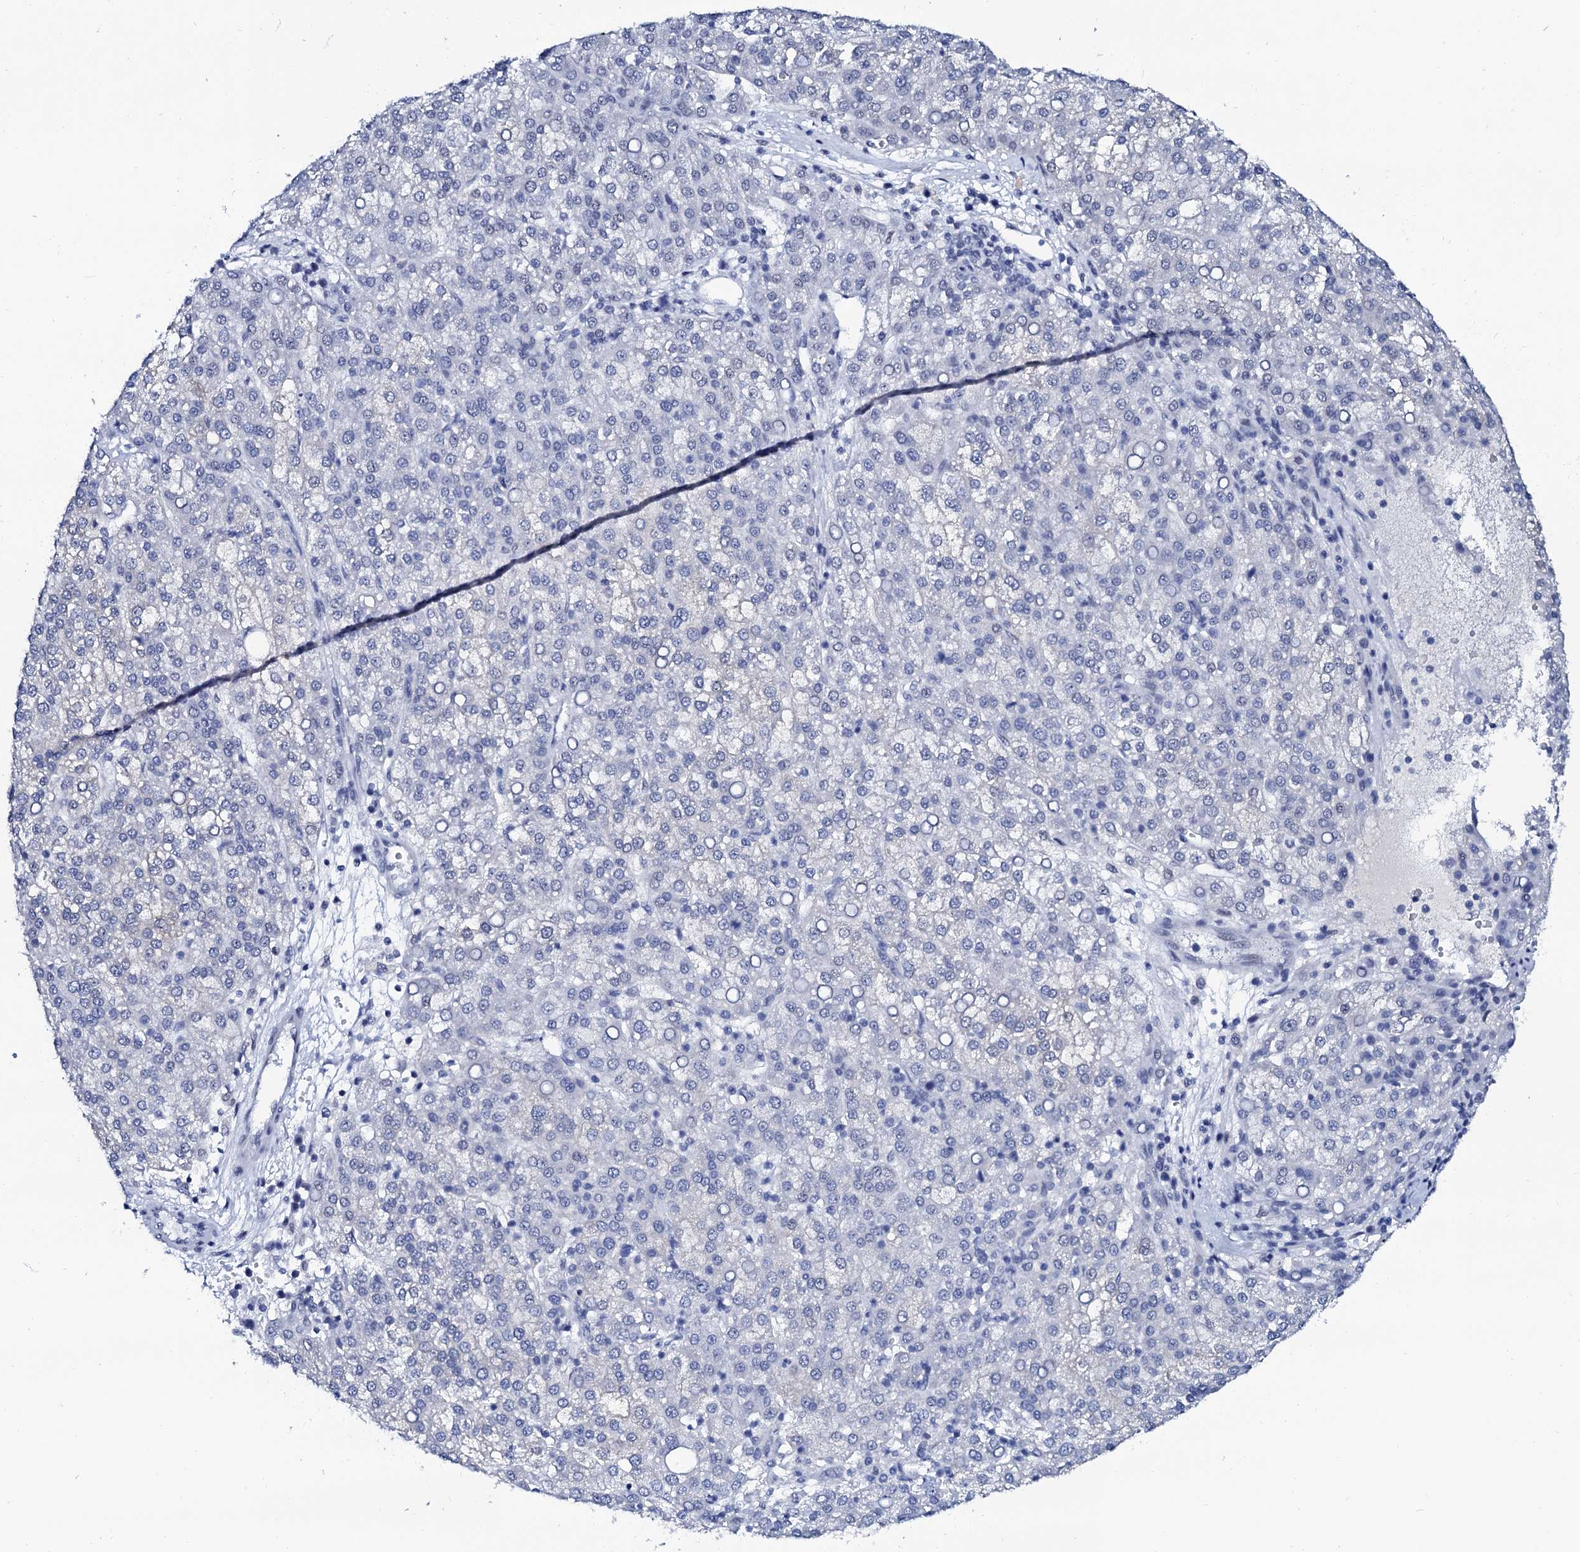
{"staining": {"intensity": "negative", "quantity": "none", "location": "none"}, "tissue": "liver cancer", "cell_type": "Tumor cells", "image_type": "cancer", "snomed": [{"axis": "morphology", "description": "Carcinoma, Hepatocellular, NOS"}, {"axis": "topography", "description": "Liver"}], "caption": "This is an IHC micrograph of human liver hepatocellular carcinoma. There is no staining in tumor cells.", "gene": "SPATA19", "patient": {"sex": "female", "age": 58}}